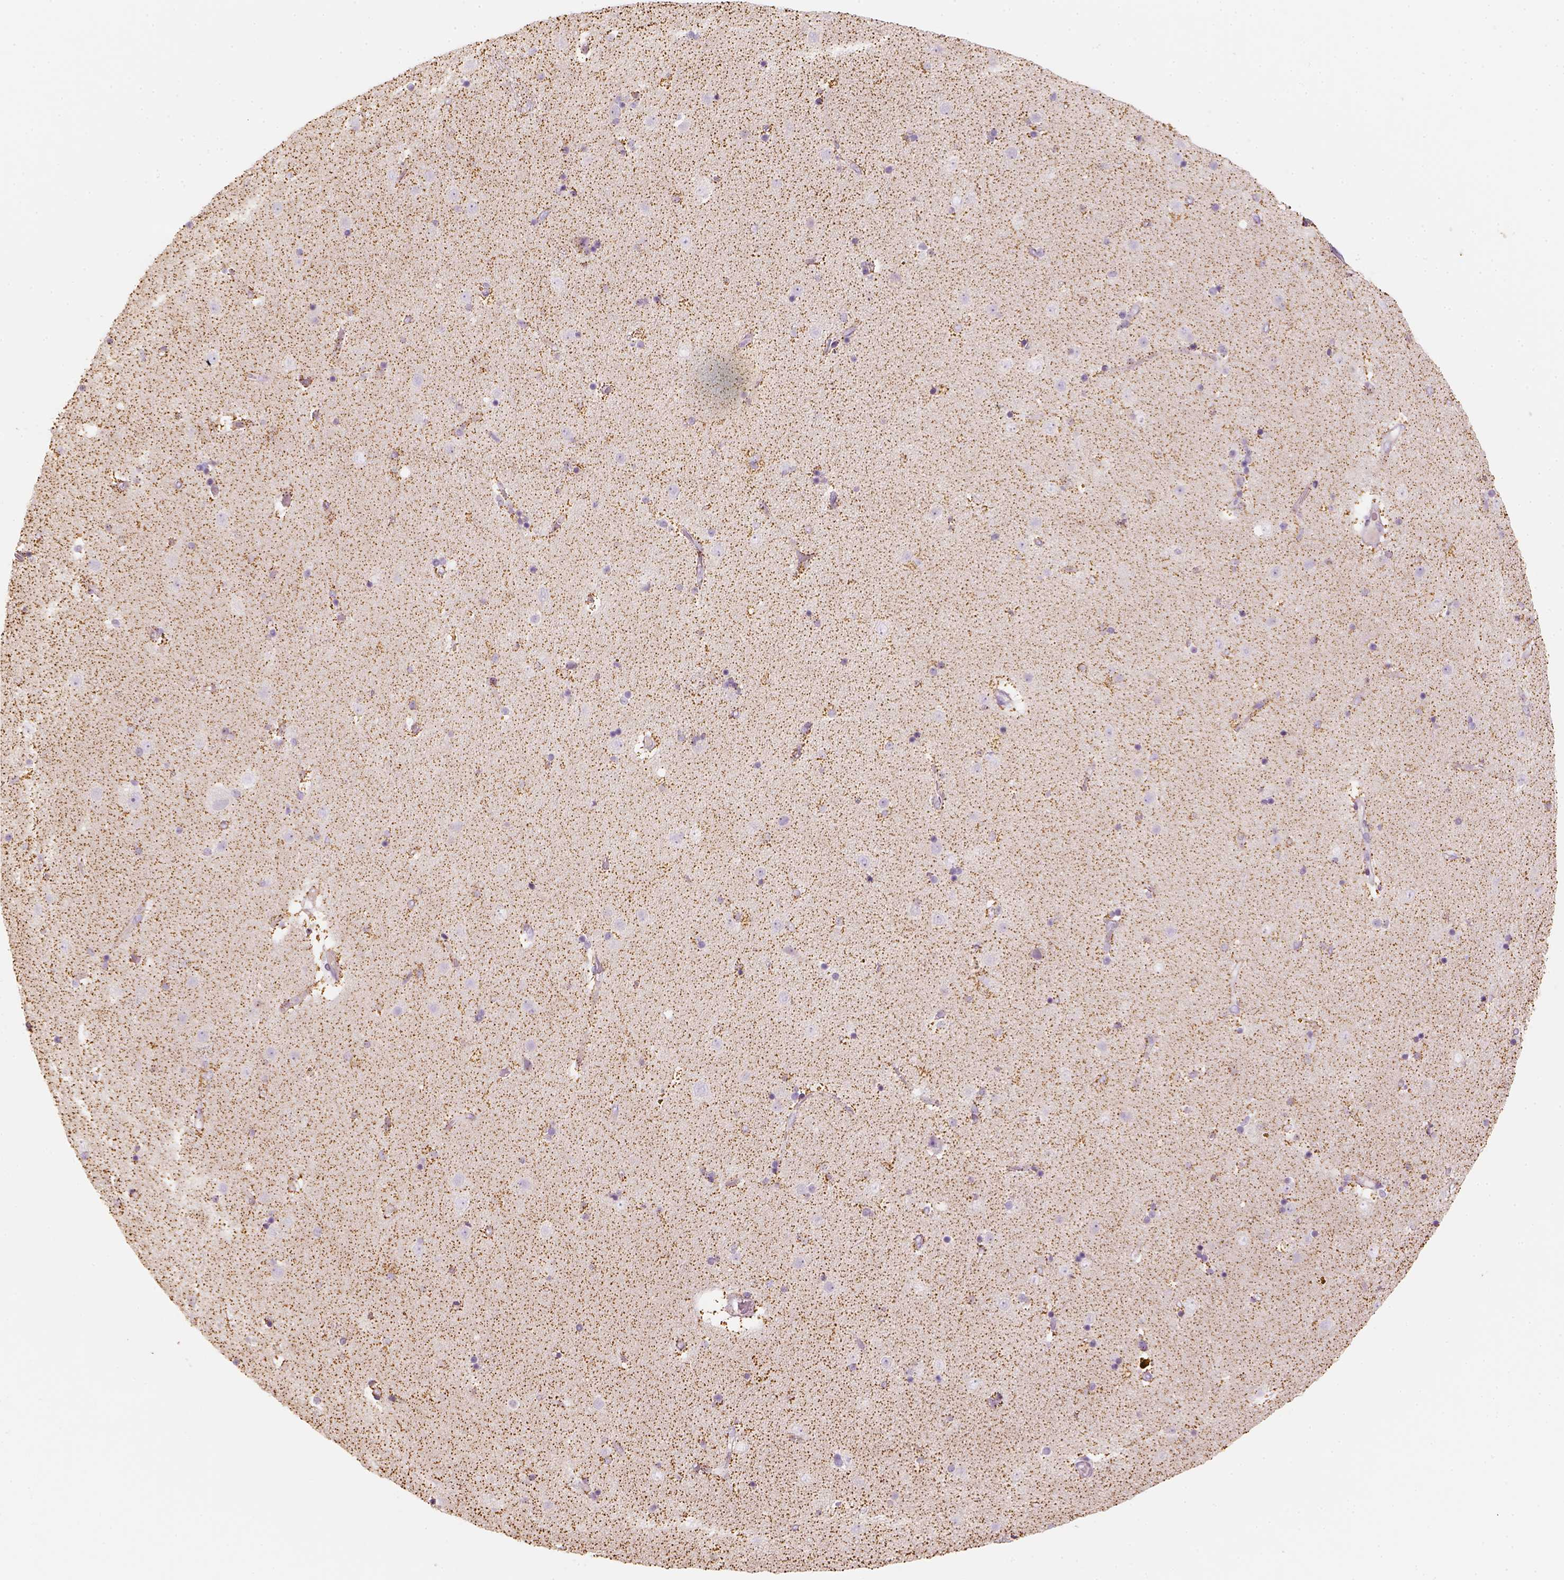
{"staining": {"intensity": "strong", "quantity": "<25%", "location": "cytoplasmic/membranous"}, "tissue": "caudate", "cell_type": "Glial cells", "image_type": "normal", "snomed": [{"axis": "morphology", "description": "Normal tissue, NOS"}, {"axis": "topography", "description": "Lateral ventricle wall"}], "caption": "A histopathology image of human caudate stained for a protein shows strong cytoplasmic/membranous brown staining in glial cells. The staining was performed using DAB, with brown indicating positive protein expression. Nuclei are stained blue with hematoxylin.", "gene": "LCA5", "patient": {"sex": "female", "age": 71}}